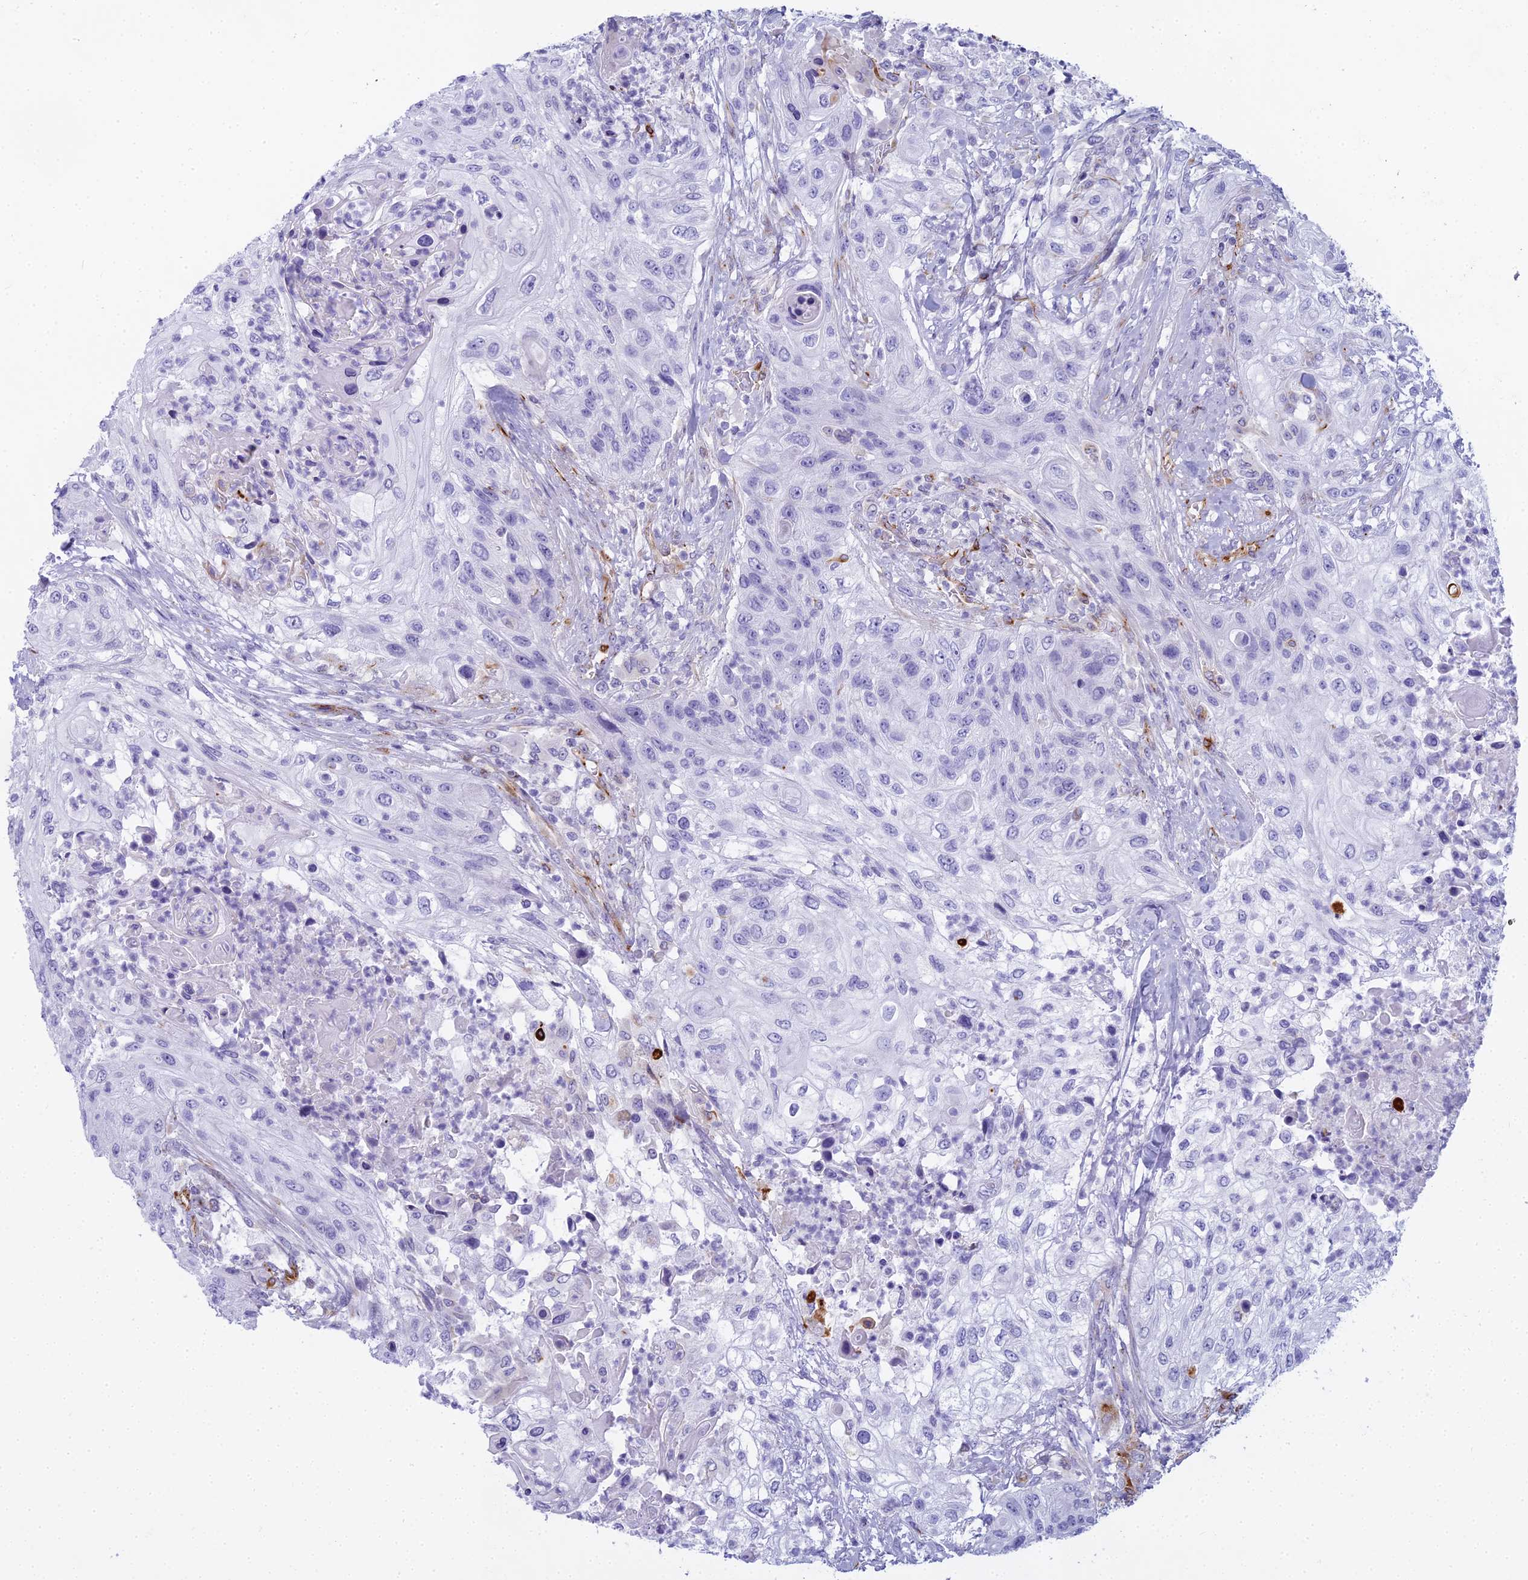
{"staining": {"intensity": "negative", "quantity": "none", "location": "none"}, "tissue": "urothelial cancer", "cell_type": "Tumor cells", "image_type": "cancer", "snomed": [{"axis": "morphology", "description": "Urothelial carcinoma, High grade"}, {"axis": "topography", "description": "Urinary bladder"}], "caption": "Immunohistochemistry (IHC) image of neoplastic tissue: human urothelial cancer stained with DAB shows no significant protein expression in tumor cells.", "gene": "EVI2A", "patient": {"sex": "female", "age": 60}}